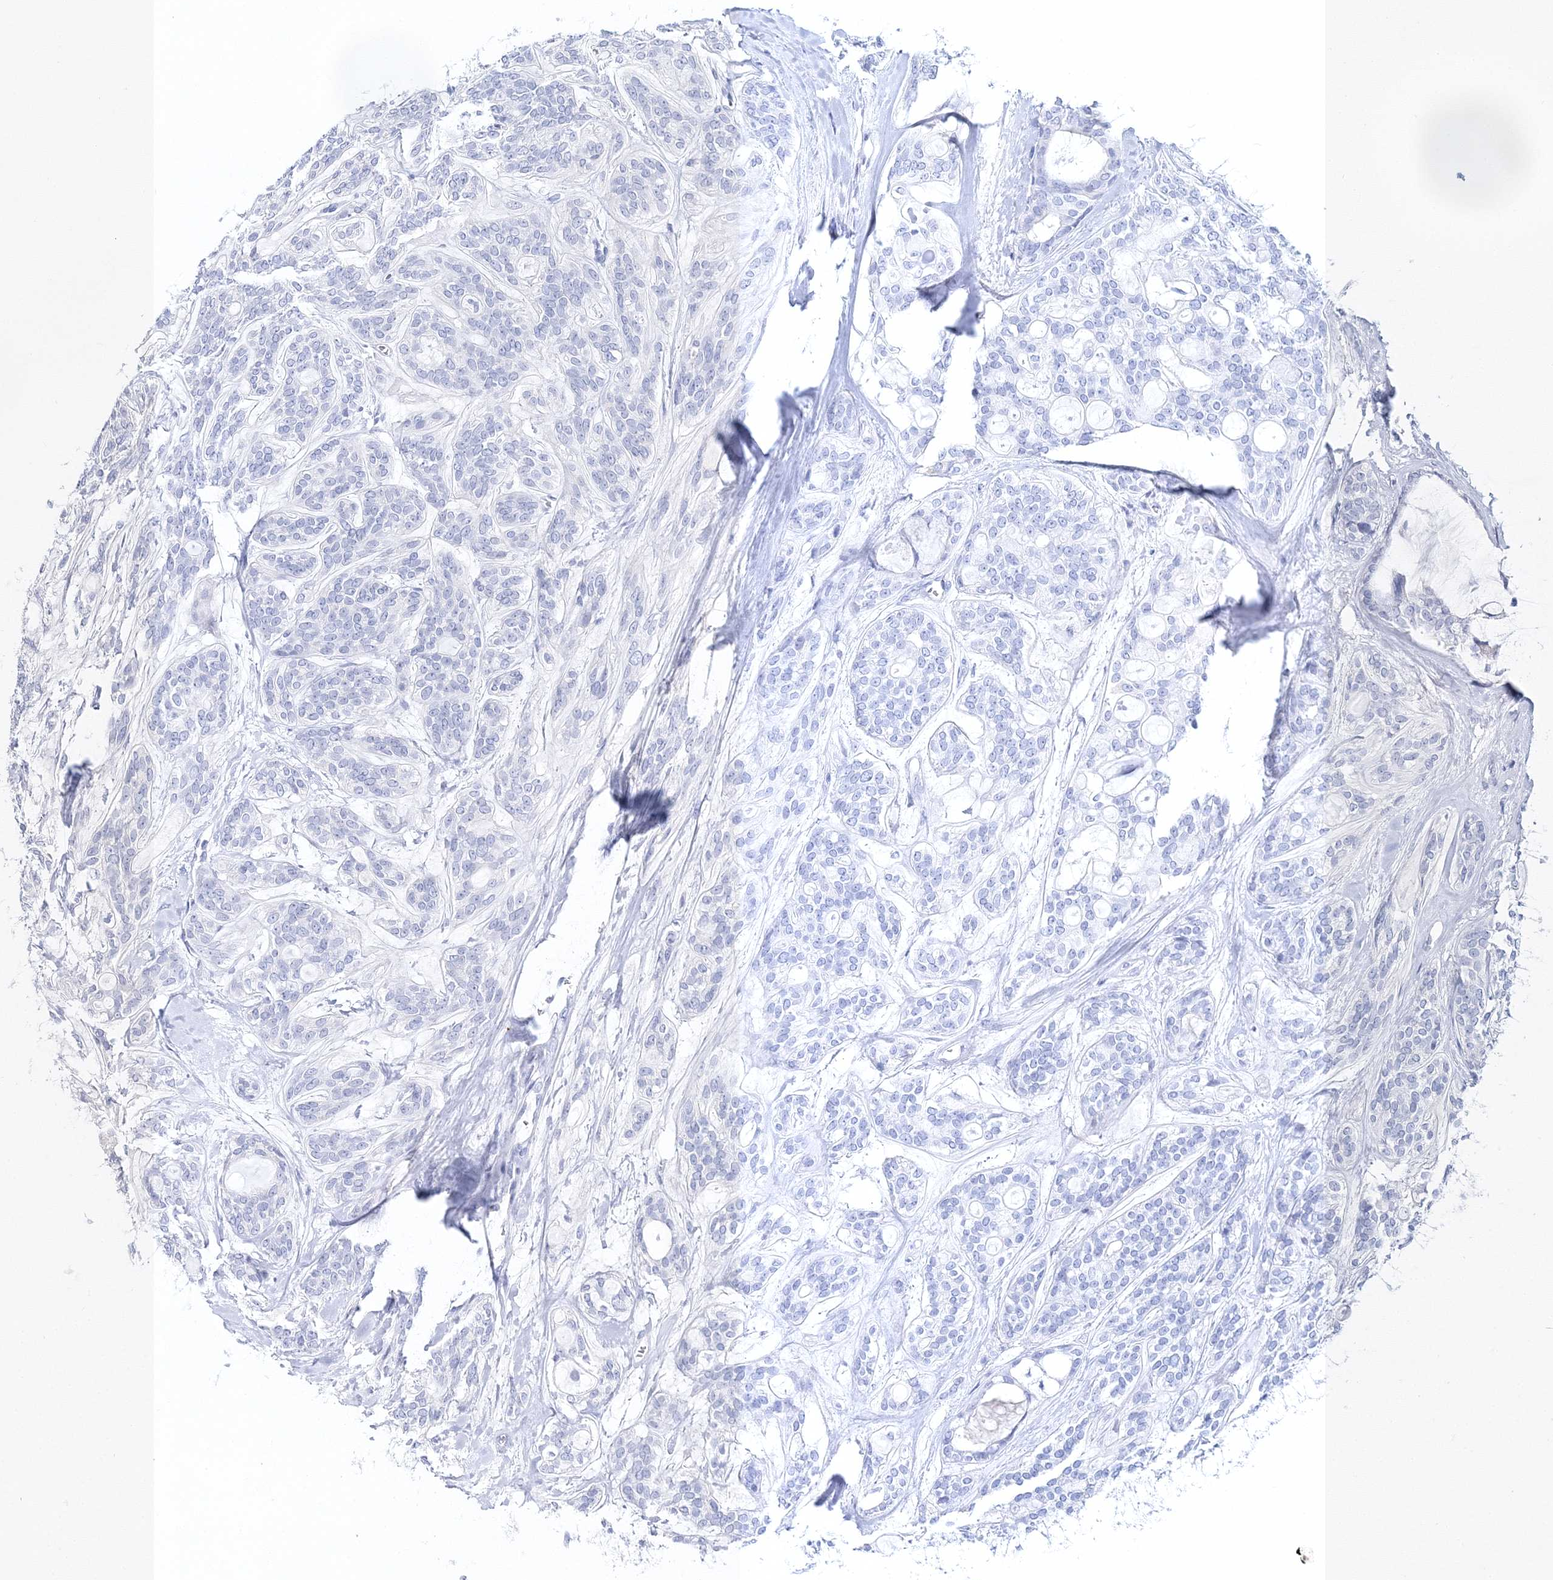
{"staining": {"intensity": "negative", "quantity": "none", "location": "none"}, "tissue": "head and neck cancer", "cell_type": "Tumor cells", "image_type": "cancer", "snomed": [{"axis": "morphology", "description": "Adenocarcinoma, NOS"}, {"axis": "topography", "description": "Head-Neck"}], "caption": "The IHC photomicrograph has no significant positivity in tumor cells of adenocarcinoma (head and neck) tissue.", "gene": "MYOZ2", "patient": {"sex": "male", "age": 66}}